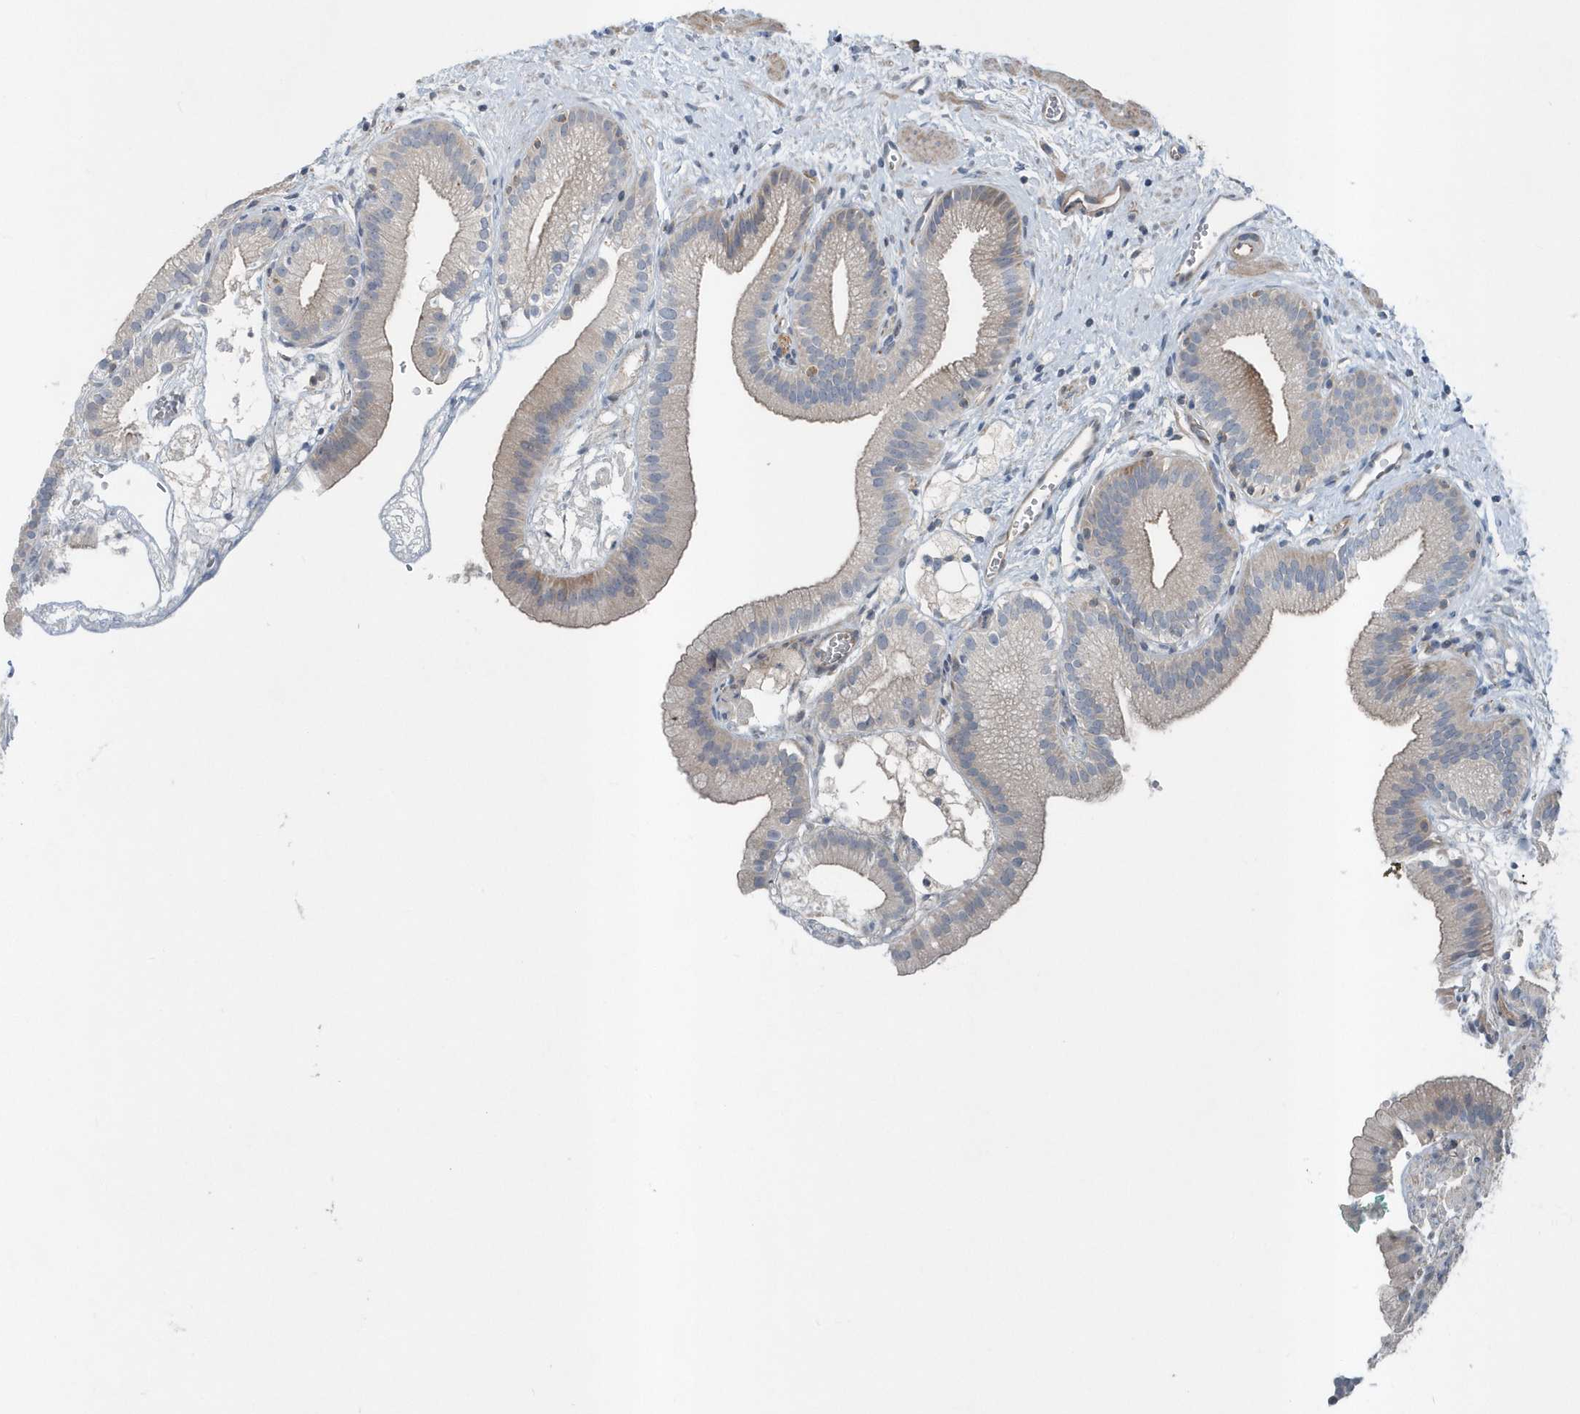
{"staining": {"intensity": "moderate", "quantity": "<25%", "location": "cytoplasmic/membranous"}, "tissue": "gallbladder", "cell_type": "Glandular cells", "image_type": "normal", "snomed": [{"axis": "morphology", "description": "Normal tissue, NOS"}, {"axis": "topography", "description": "Gallbladder"}], "caption": "IHC image of unremarkable human gallbladder stained for a protein (brown), which shows low levels of moderate cytoplasmic/membranous staining in about <25% of glandular cells.", "gene": "MCC", "patient": {"sex": "male", "age": 55}}